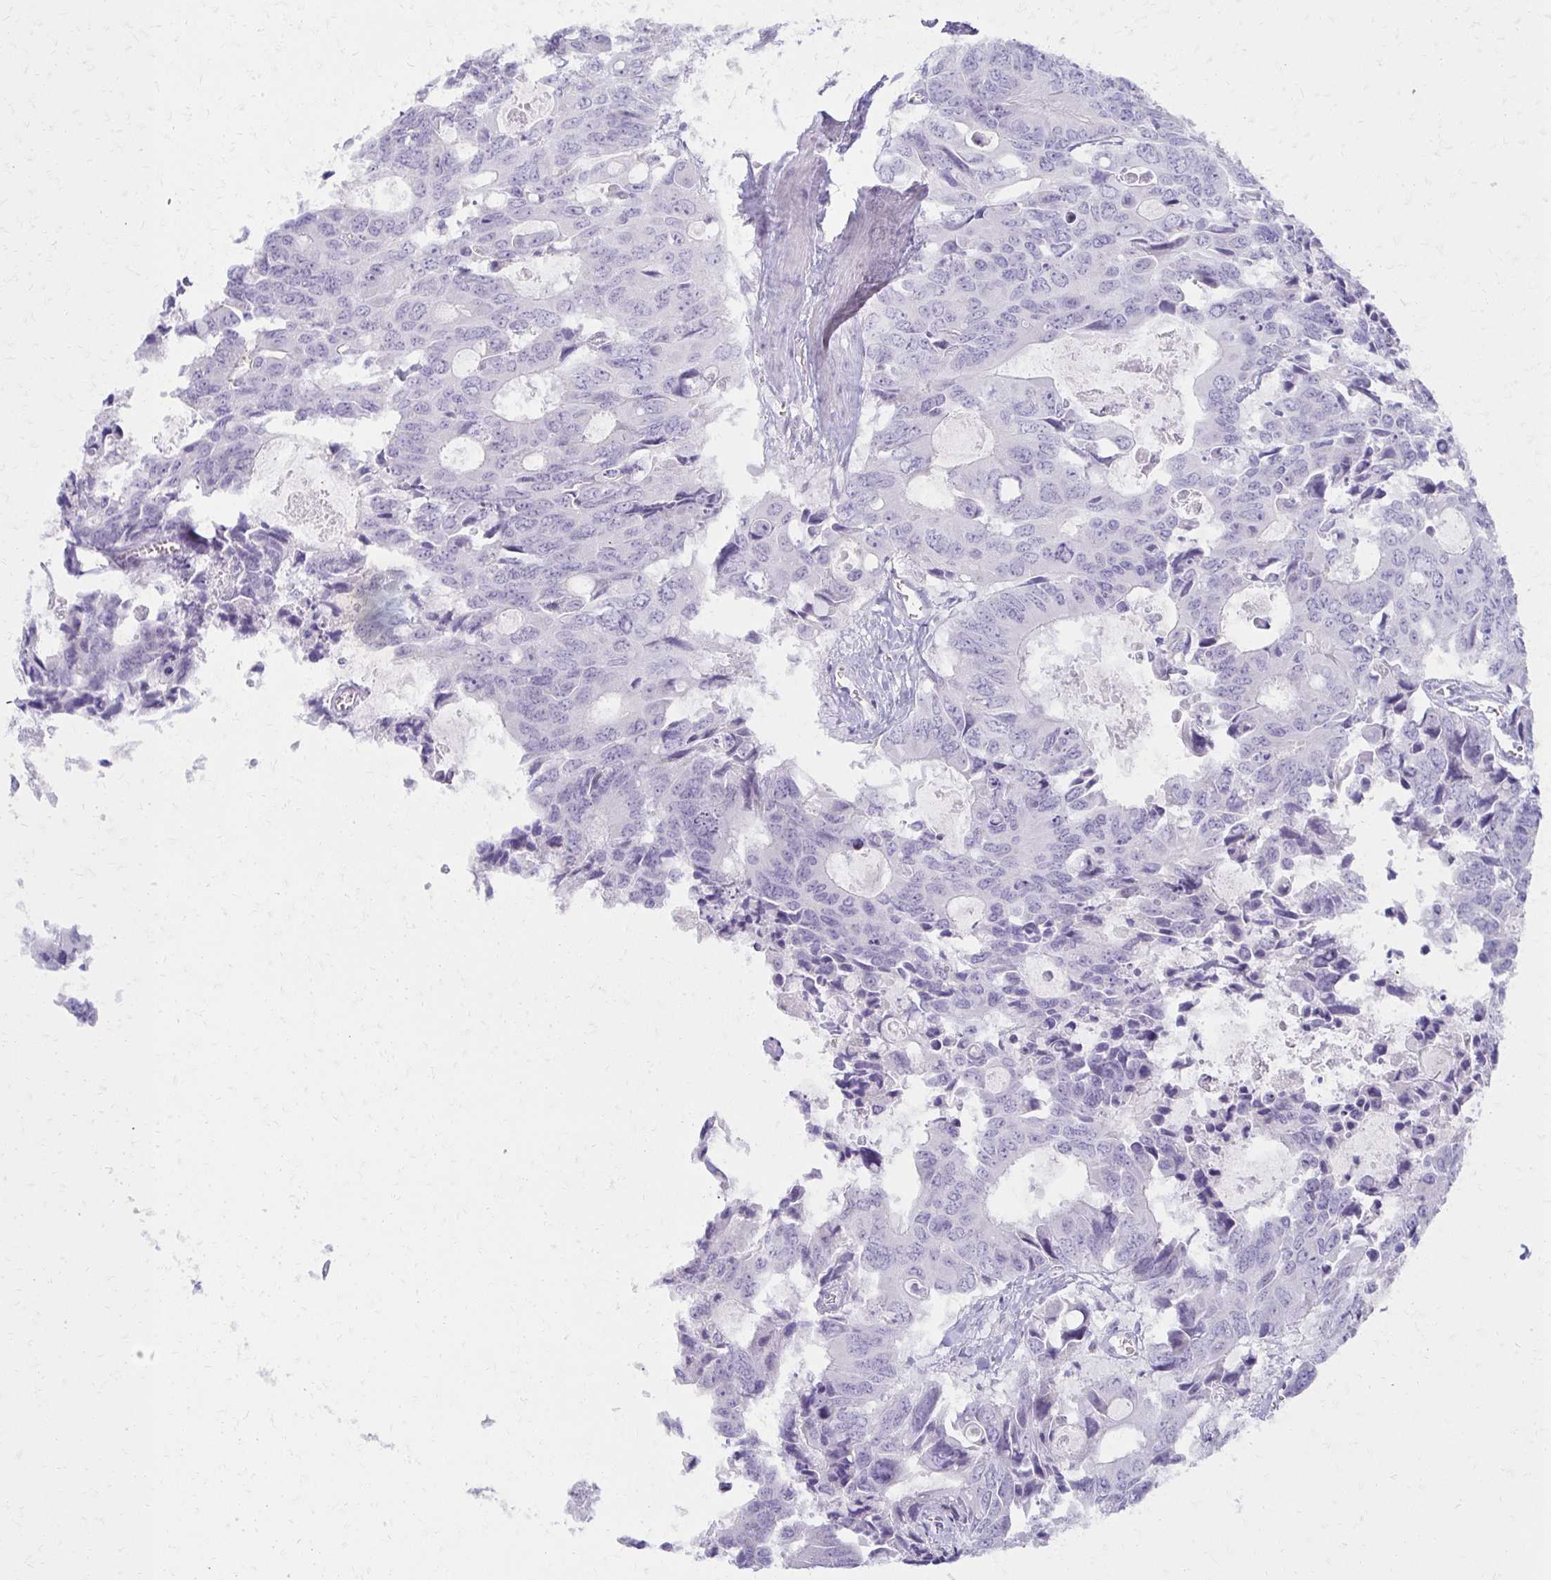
{"staining": {"intensity": "negative", "quantity": "none", "location": "none"}, "tissue": "colorectal cancer", "cell_type": "Tumor cells", "image_type": "cancer", "snomed": [{"axis": "morphology", "description": "Adenocarcinoma, NOS"}, {"axis": "topography", "description": "Rectum"}], "caption": "Adenocarcinoma (colorectal) was stained to show a protein in brown. There is no significant positivity in tumor cells.", "gene": "MORC4", "patient": {"sex": "male", "age": 76}}